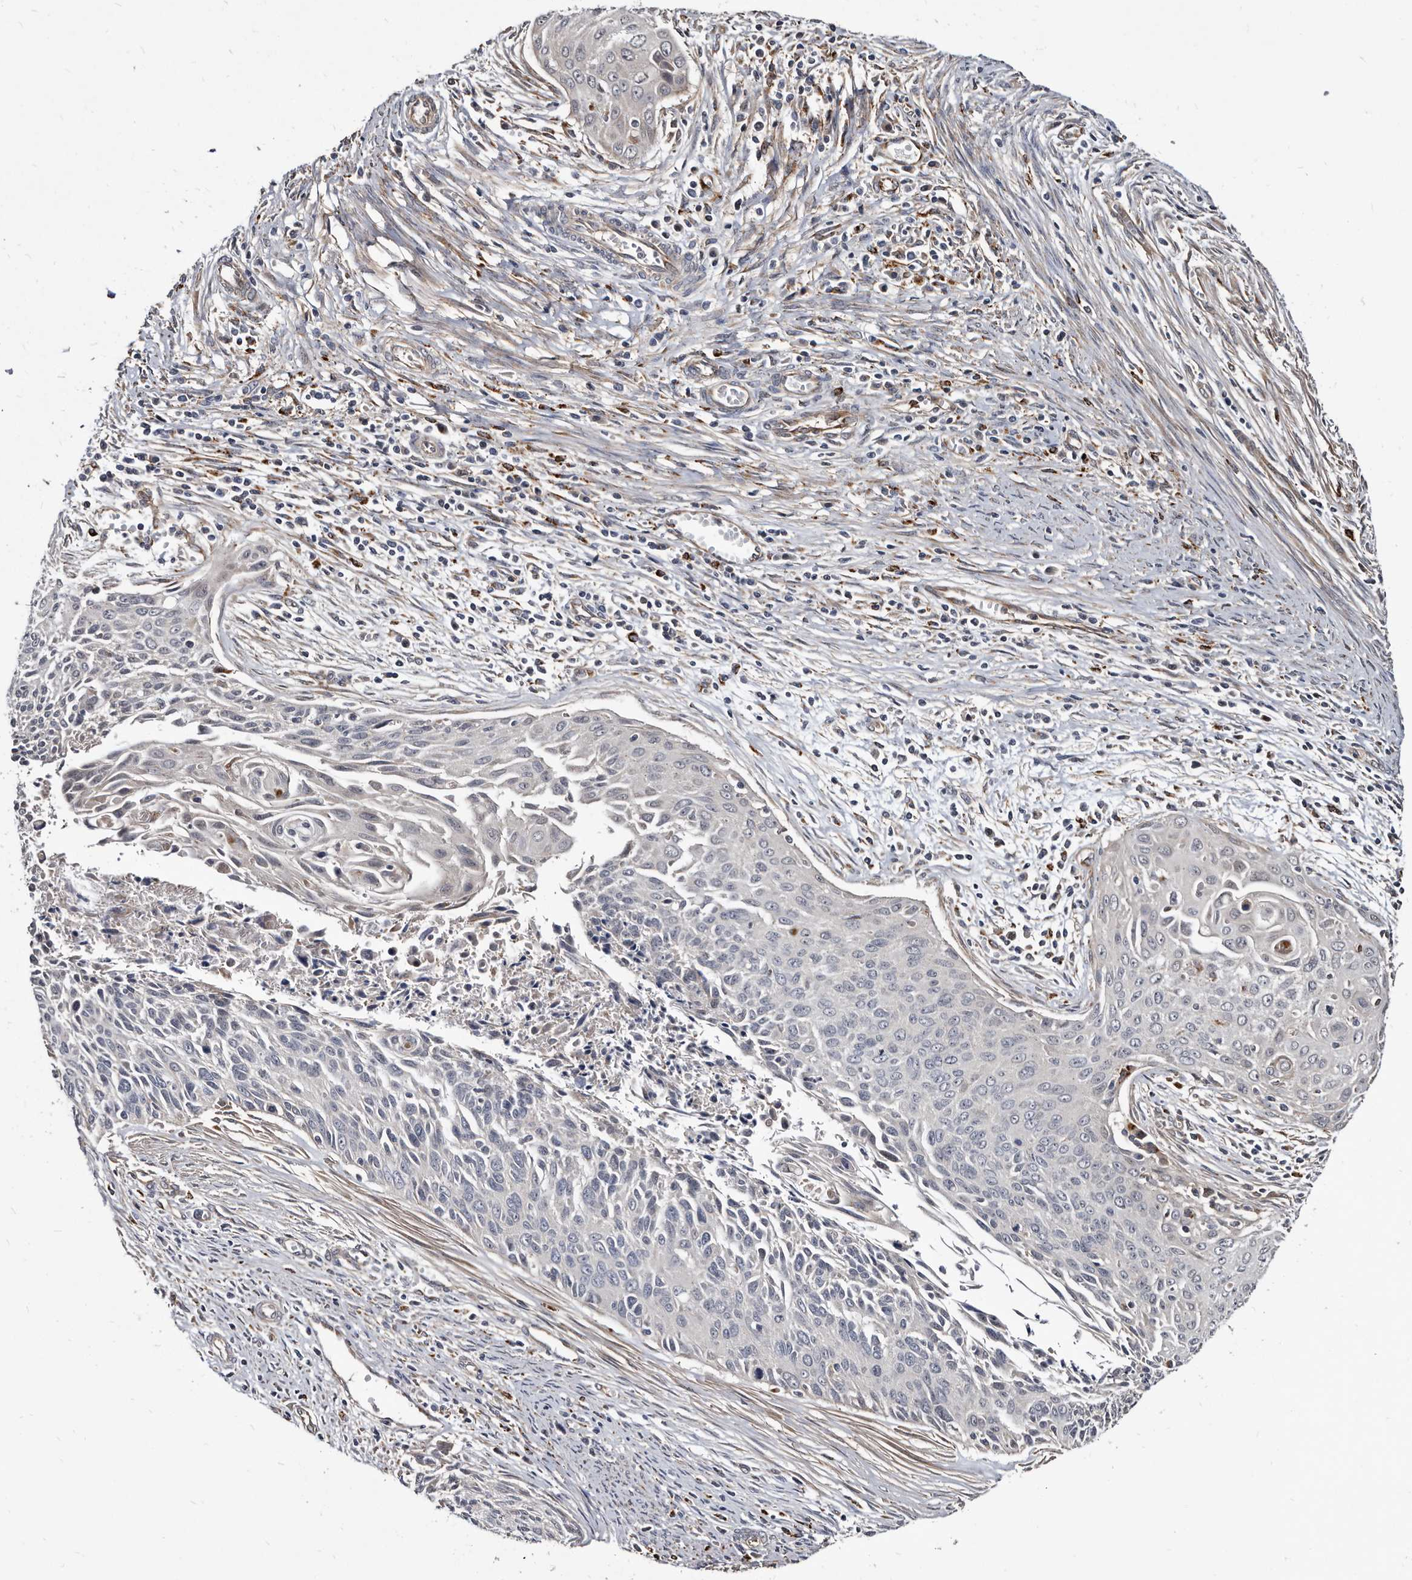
{"staining": {"intensity": "negative", "quantity": "none", "location": "none"}, "tissue": "cervical cancer", "cell_type": "Tumor cells", "image_type": "cancer", "snomed": [{"axis": "morphology", "description": "Squamous cell carcinoma, NOS"}, {"axis": "topography", "description": "Cervix"}], "caption": "This is an IHC image of human cervical cancer. There is no positivity in tumor cells.", "gene": "CTSA", "patient": {"sex": "female", "age": 55}}